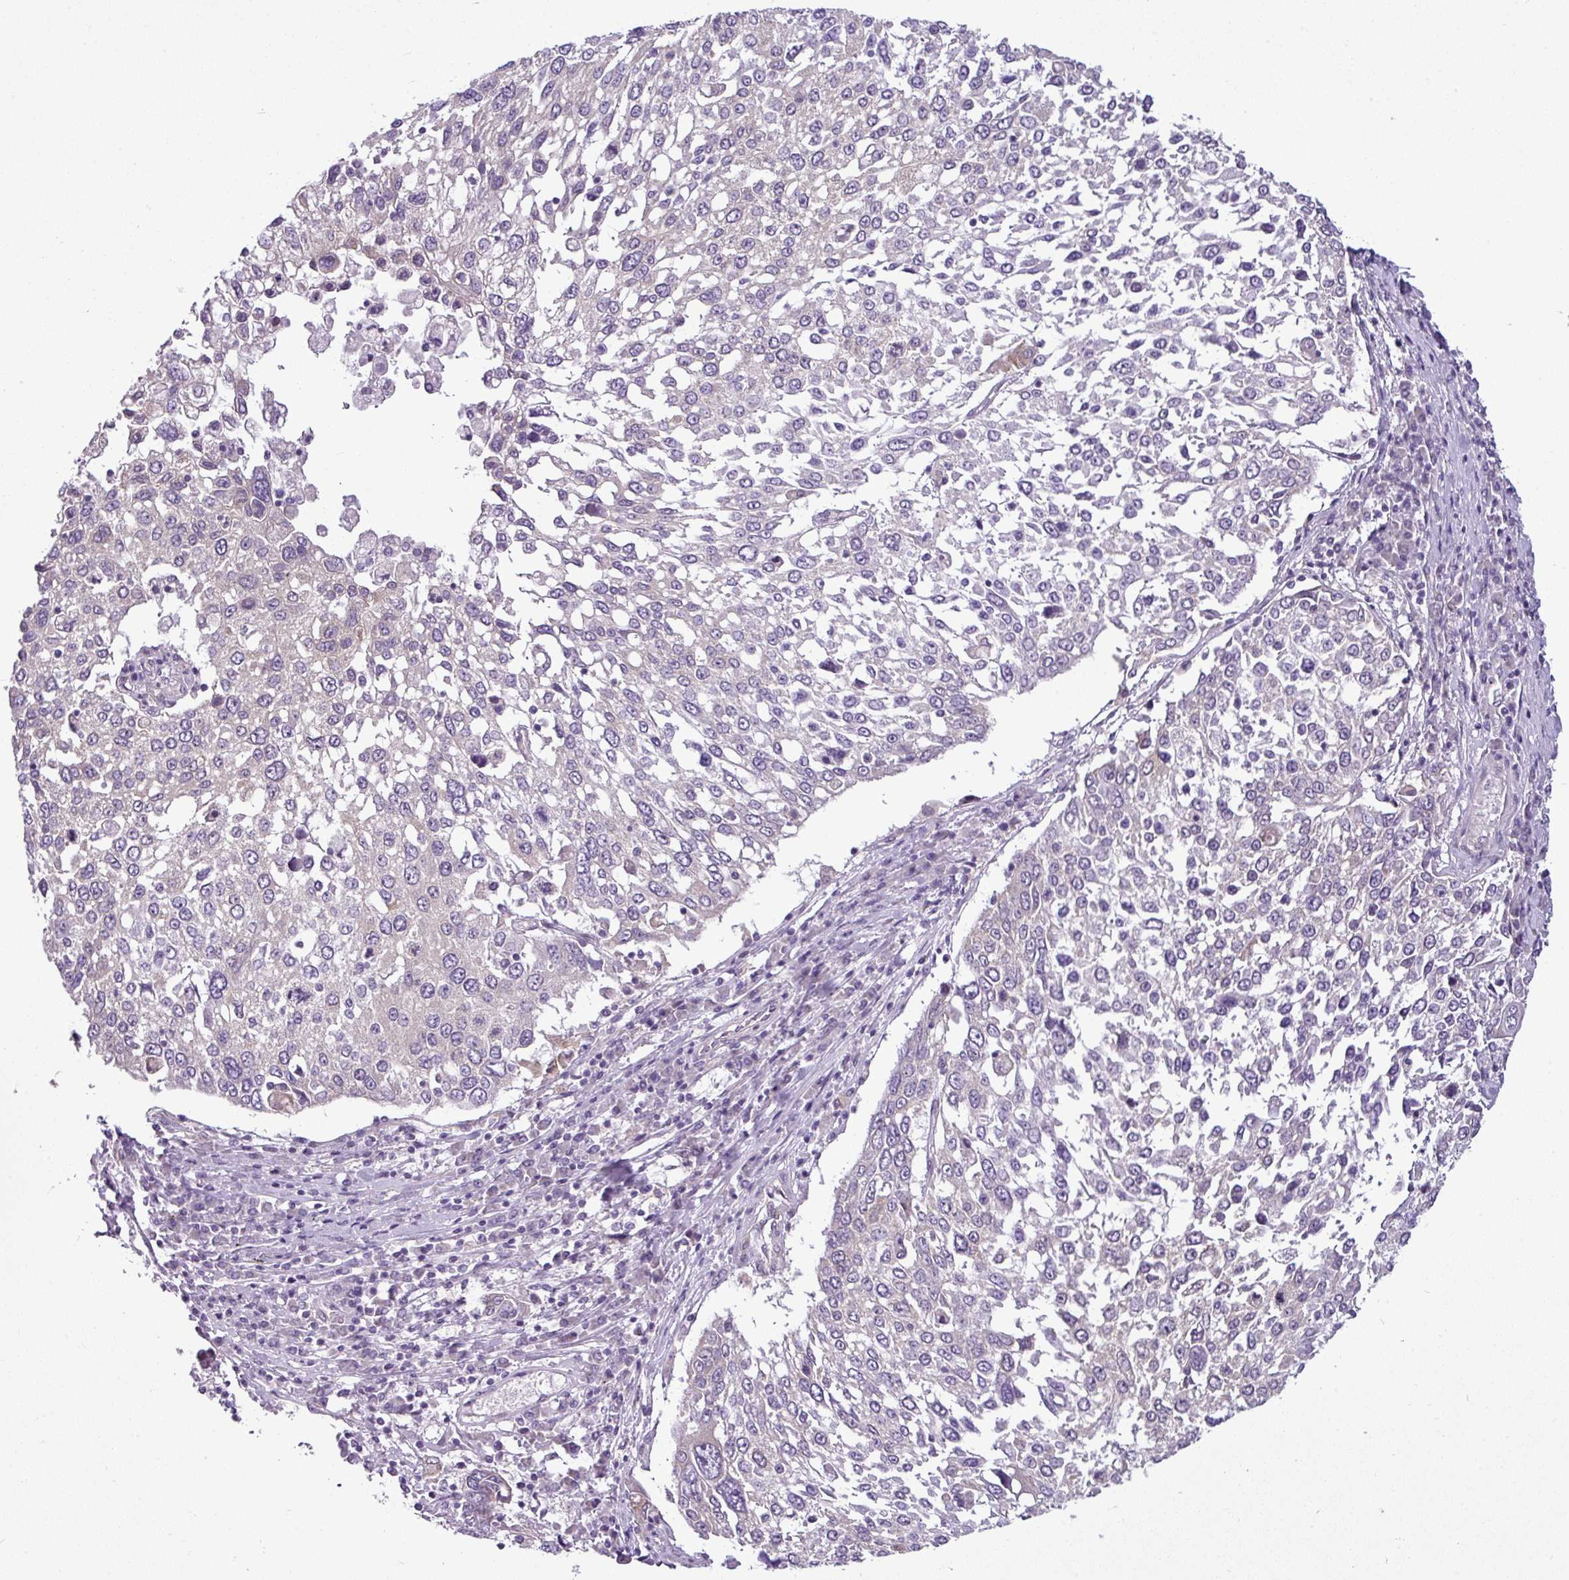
{"staining": {"intensity": "weak", "quantity": "<25%", "location": "cytoplasmic/membranous"}, "tissue": "lung cancer", "cell_type": "Tumor cells", "image_type": "cancer", "snomed": [{"axis": "morphology", "description": "Squamous cell carcinoma, NOS"}, {"axis": "topography", "description": "Lung"}], "caption": "IHC photomicrograph of lung cancer (squamous cell carcinoma) stained for a protein (brown), which displays no staining in tumor cells. The staining was performed using DAB to visualize the protein expression in brown, while the nuclei were stained in blue with hematoxylin (Magnification: 20x).", "gene": "TOR1AIP2", "patient": {"sex": "male", "age": 65}}